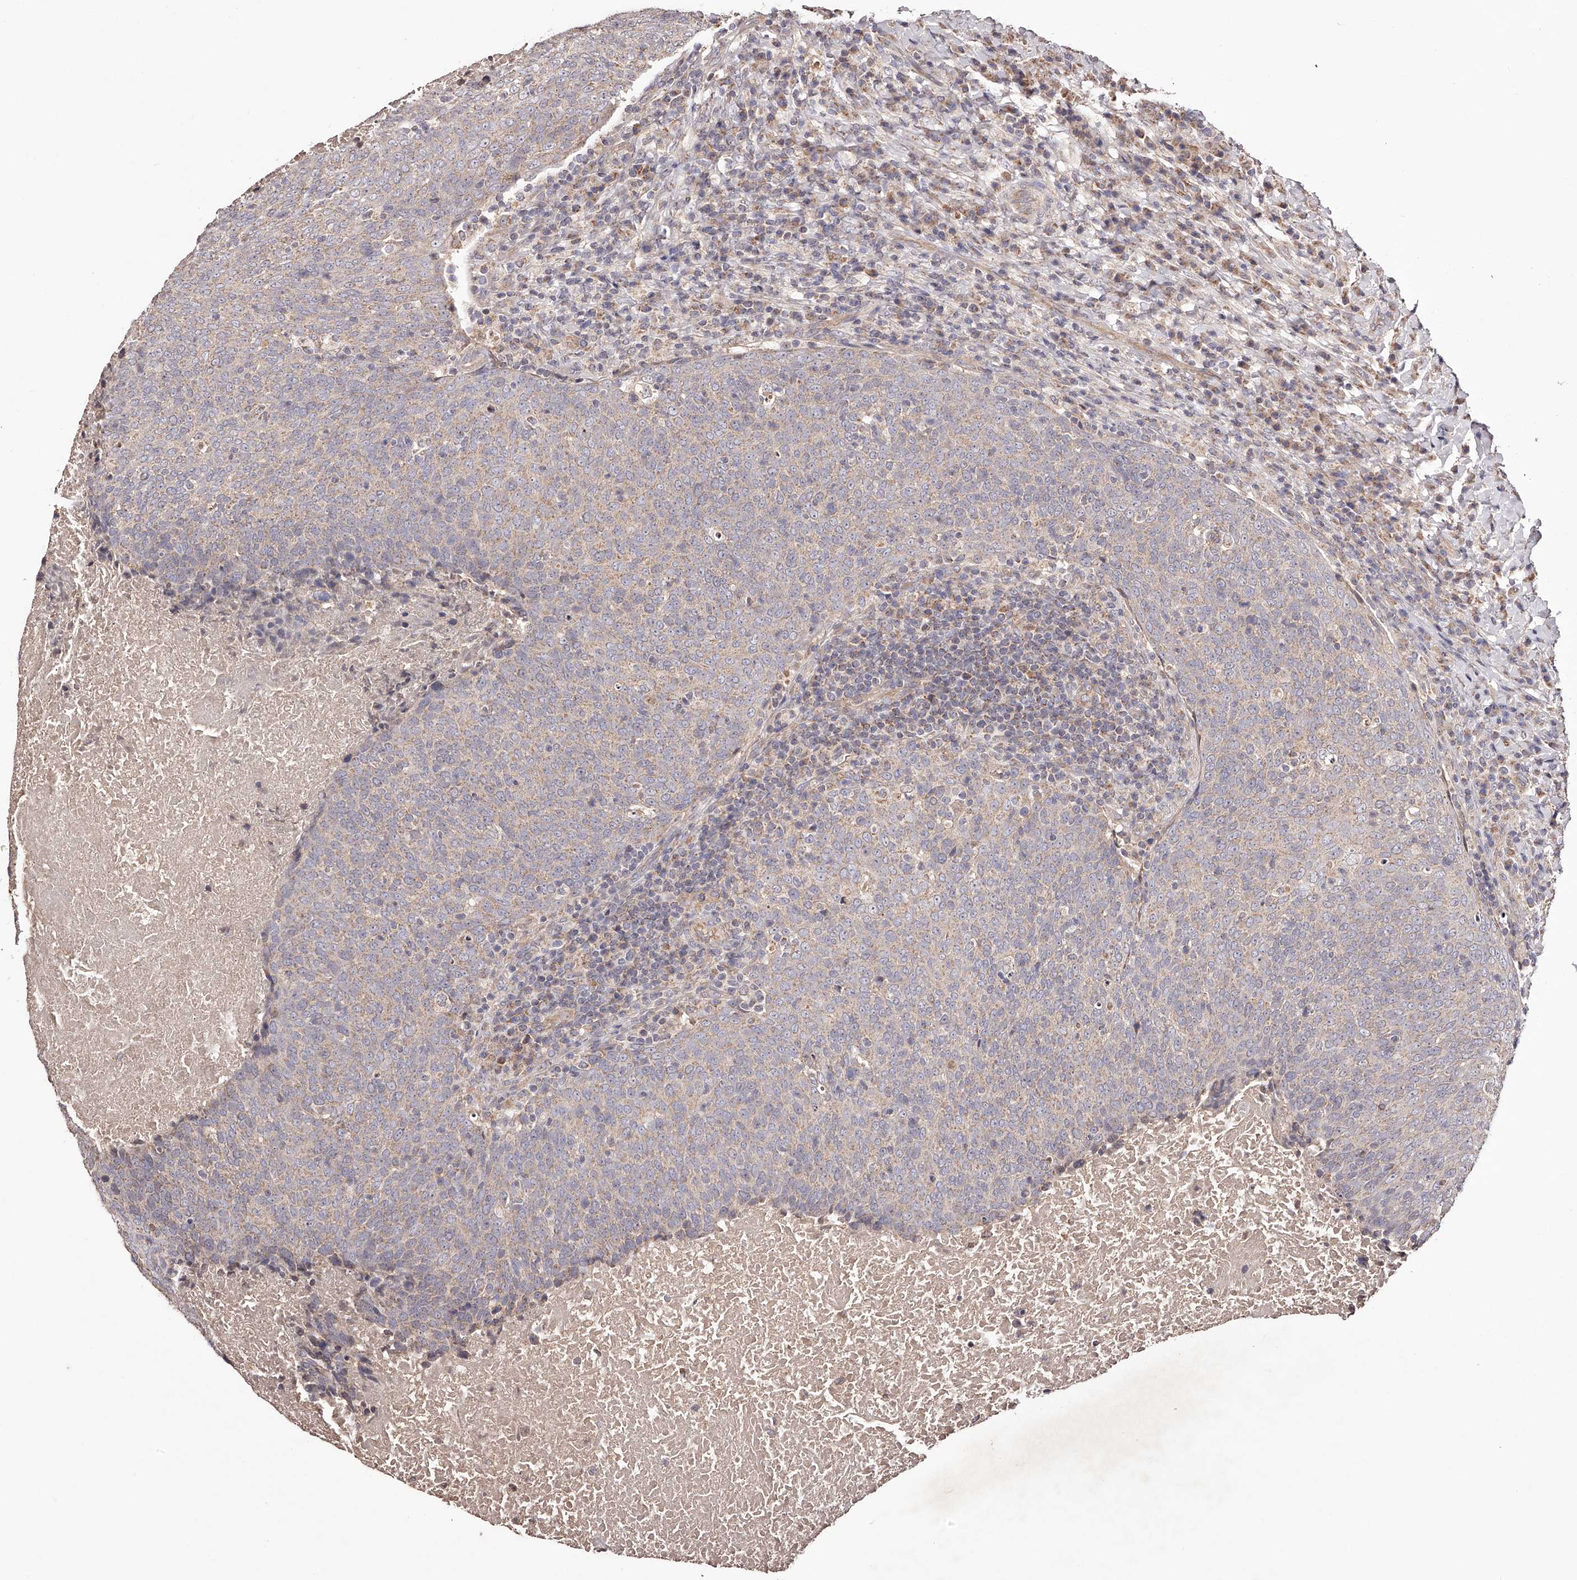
{"staining": {"intensity": "weak", "quantity": "<25%", "location": "cytoplasmic/membranous"}, "tissue": "head and neck cancer", "cell_type": "Tumor cells", "image_type": "cancer", "snomed": [{"axis": "morphology", "description": "Squamous cell carcinoma, NOS"}, {"axis": "morphology", "description": "Squamous cell carcinoma, metastatic, NOS"}, {"axis": "topography", "description": "Lymph node"}, {"axis": "topography", "description": "Head-Neck"}], "caption": "This is a histopathology image of immunohistochemistry staining of metastatic squamous cell carcinoma (head and neck), which shows no expression in tumor cells.", "gene": "USP21", "patient": {"sex": "male", "age": 62}}